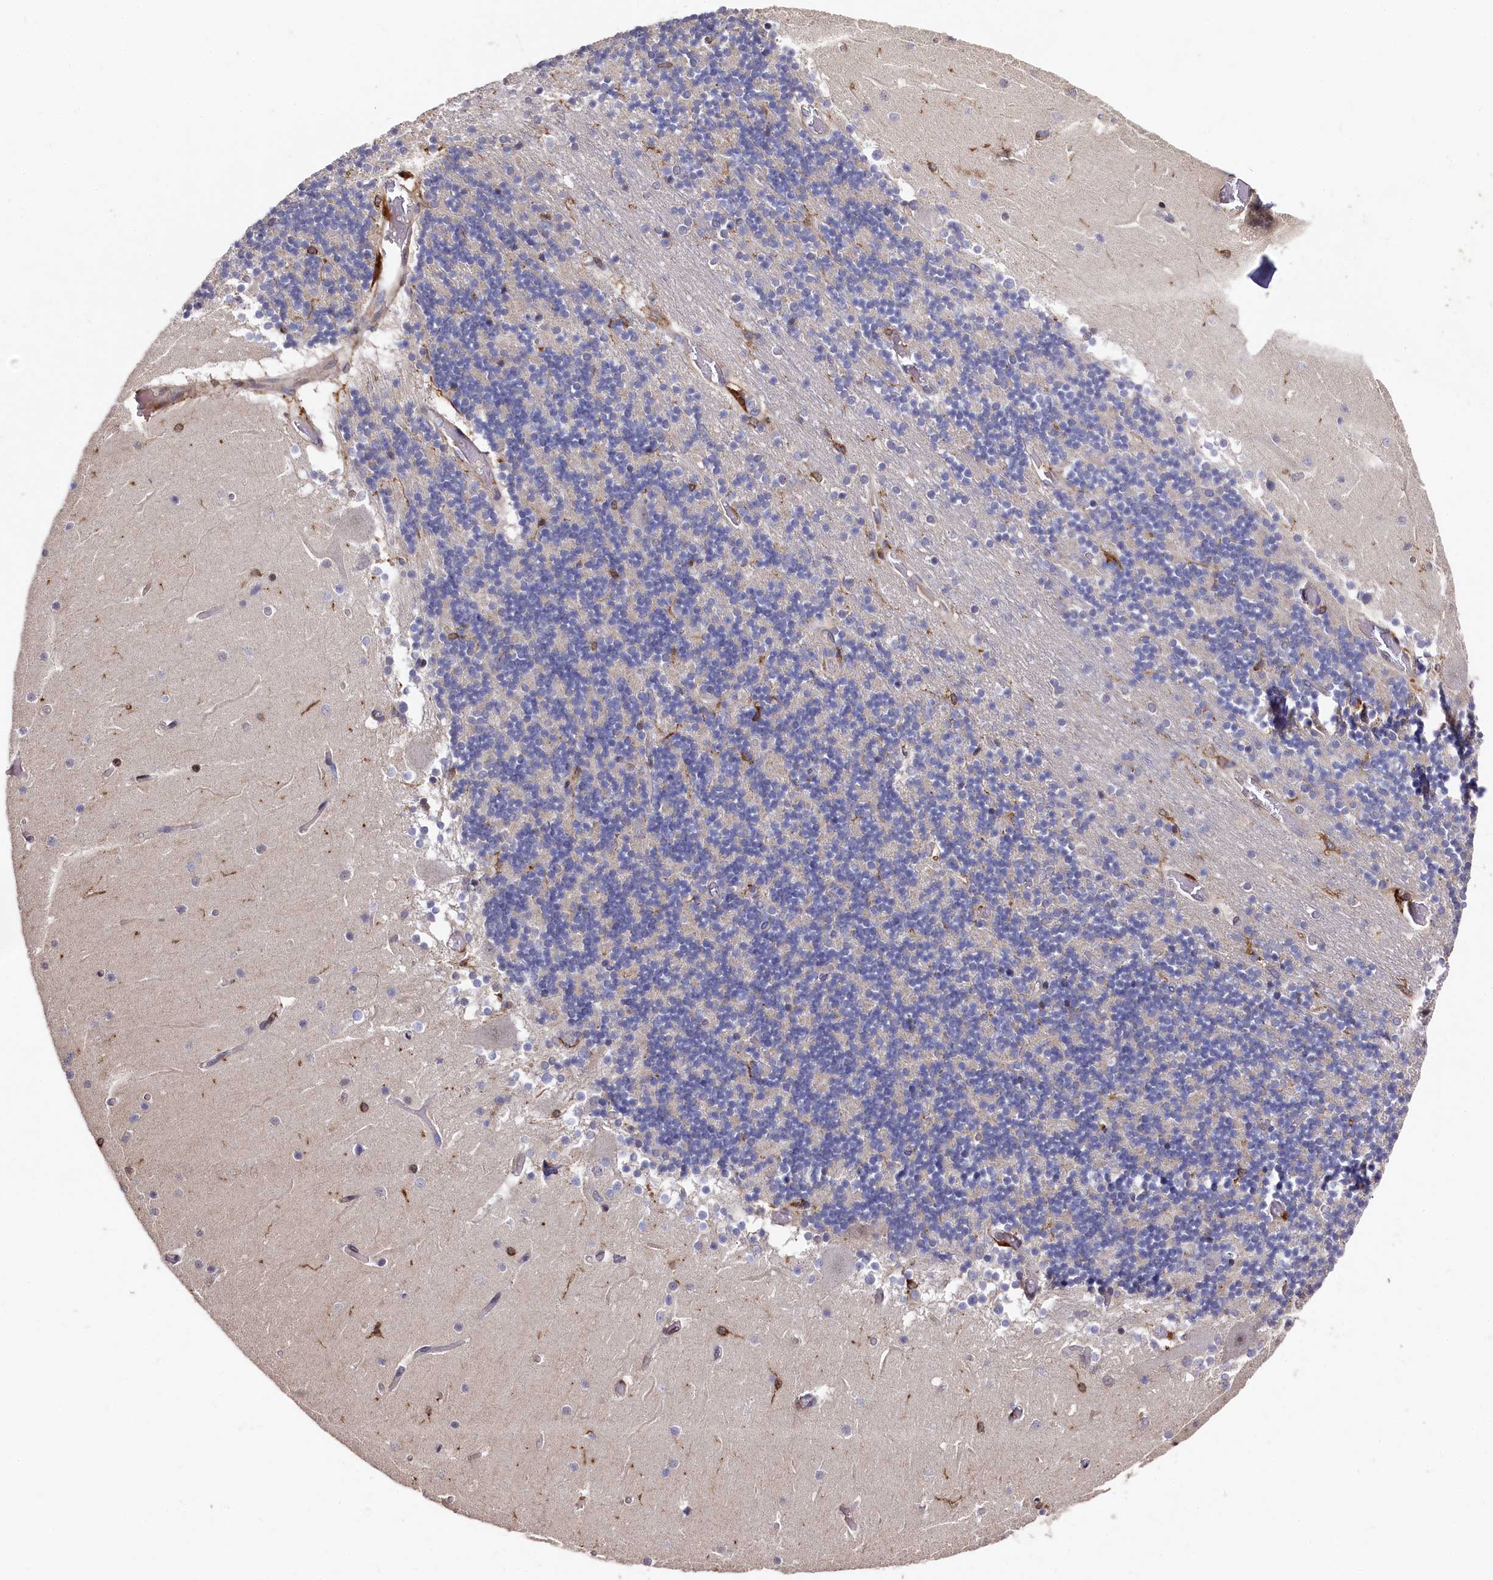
{"staining": {"intensity": "negative", "quantity": "none", "location": "none"}, "tissue": "cerebellum", "cell_type": "Cells in granular layer", "image_type": "normal", "snomed": [{"axis": "morphology", "description": "Normal tissue, NOS"}, {"axis": "topography", "description": "Cerebellum"}], "caption": "Immunohistochemistry (IHC) photomicrograph of unremarkable cerebellum: human cerebellum stained with DAB (3,3'-diaminobenzidine) exhibits no significant protein positivity in cells in granular layer. (Stains: DAB immunohistochemistry with hematoxylin counter stain, Microscopy: brightfield microscopy at high magnification).", "gene": "PLEKHO2", "patient": {"sex": "female", "age": 28}}